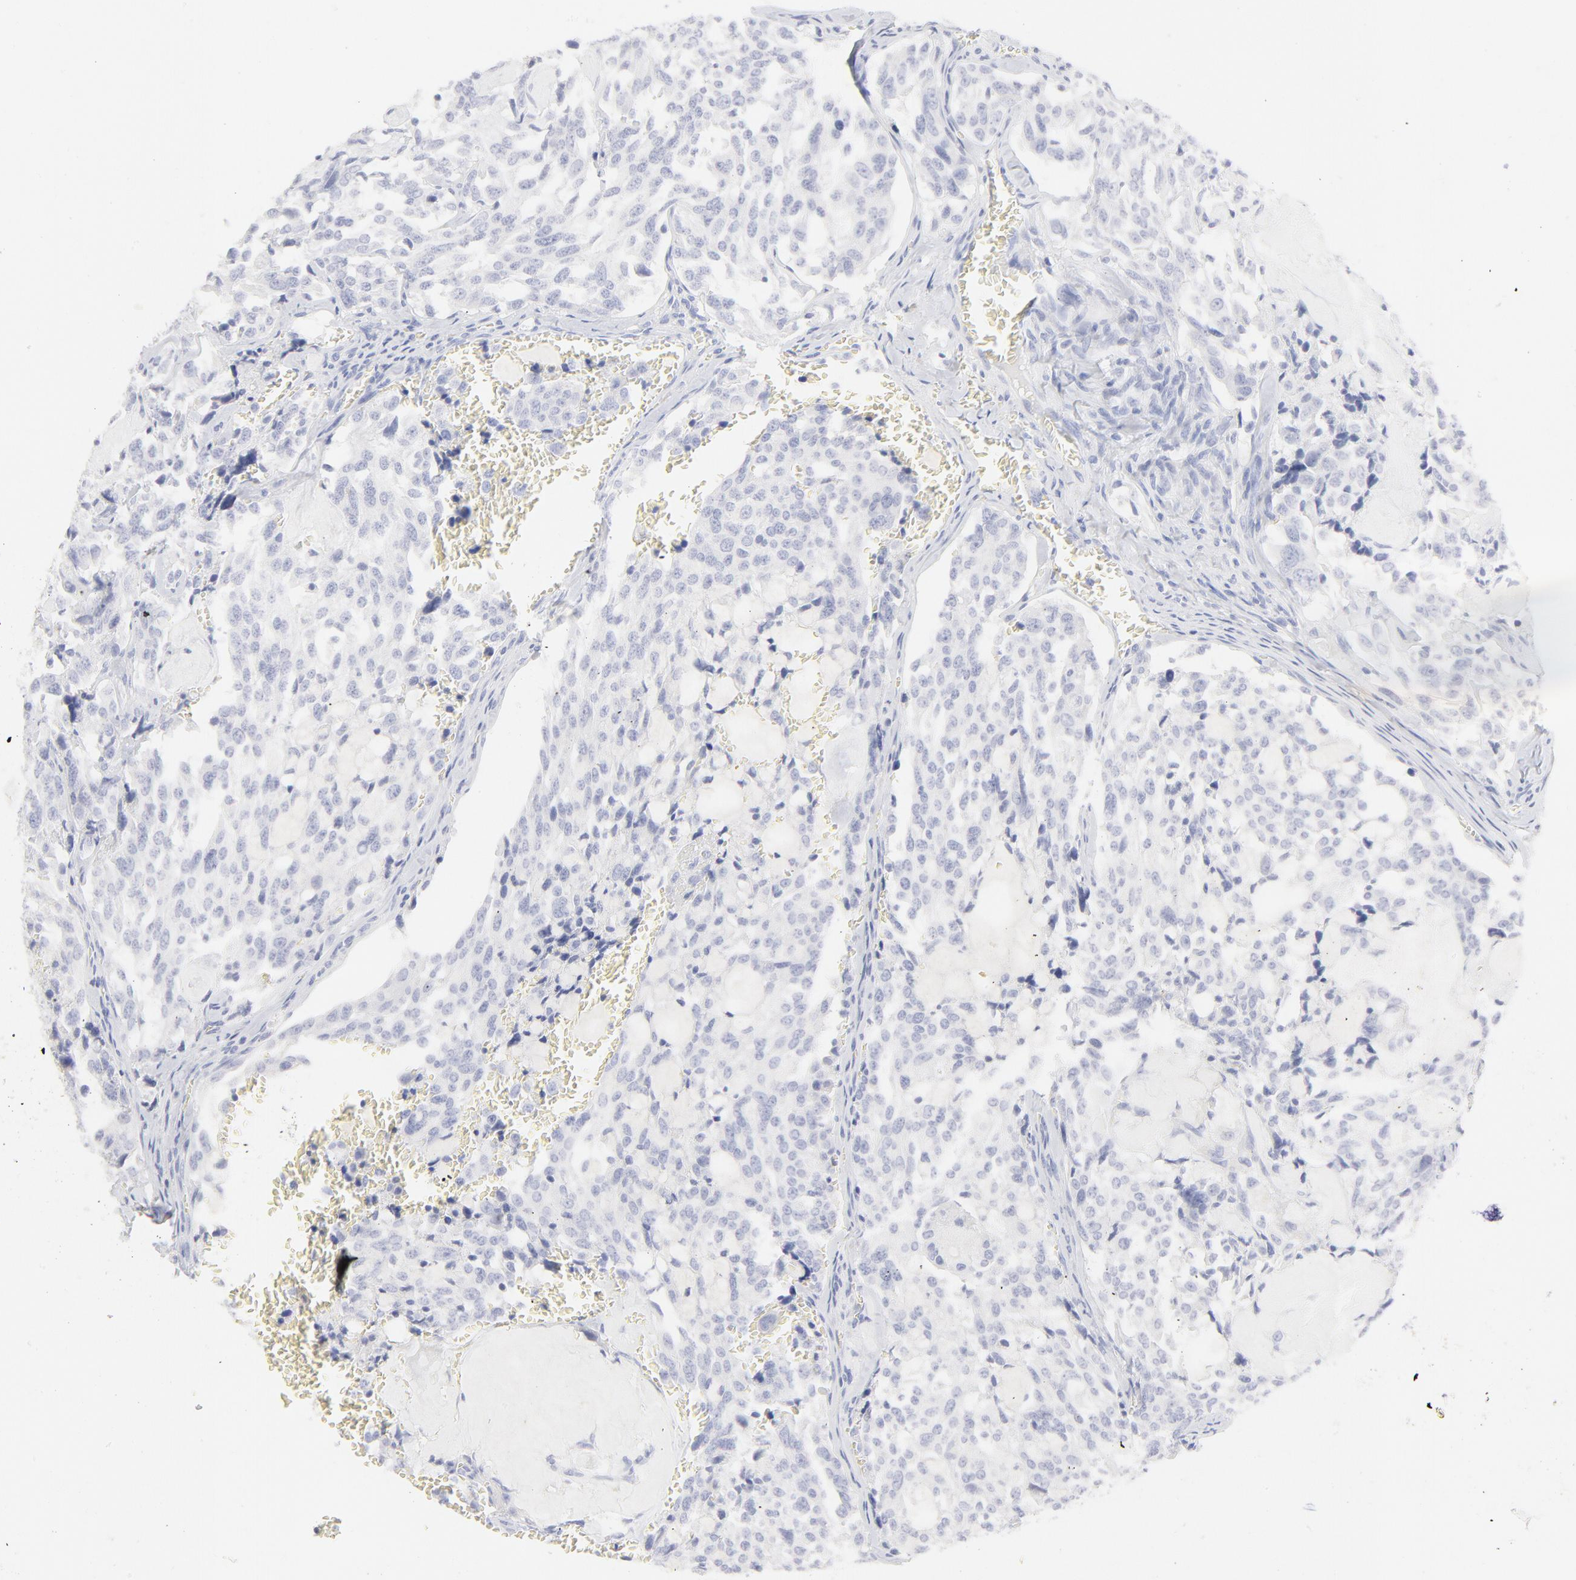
{"staining": {"intensity": "negative", "quantity": "none", "location": "none"}, "tissue": "thyroid cancer", "cell_type": "Tumor cells", "image_type": "cancer", "snomed": [{"axis": "morphology", "description": "Carcinoma, NOS"}, {"axis": "morphology", "description": "Carcinoid, malignant, NOS"}, {"axis": "topography", "description": "Thyroid gland"}], "caption": "A high-resolution photomicrograph shows immunohistochemistry (IHC) staining of carcinoma (thyroid), which exhibits no significant positivity in tumor cells.", "gene": "ELF3", "patient": {"sex": "male", "age": 33}}